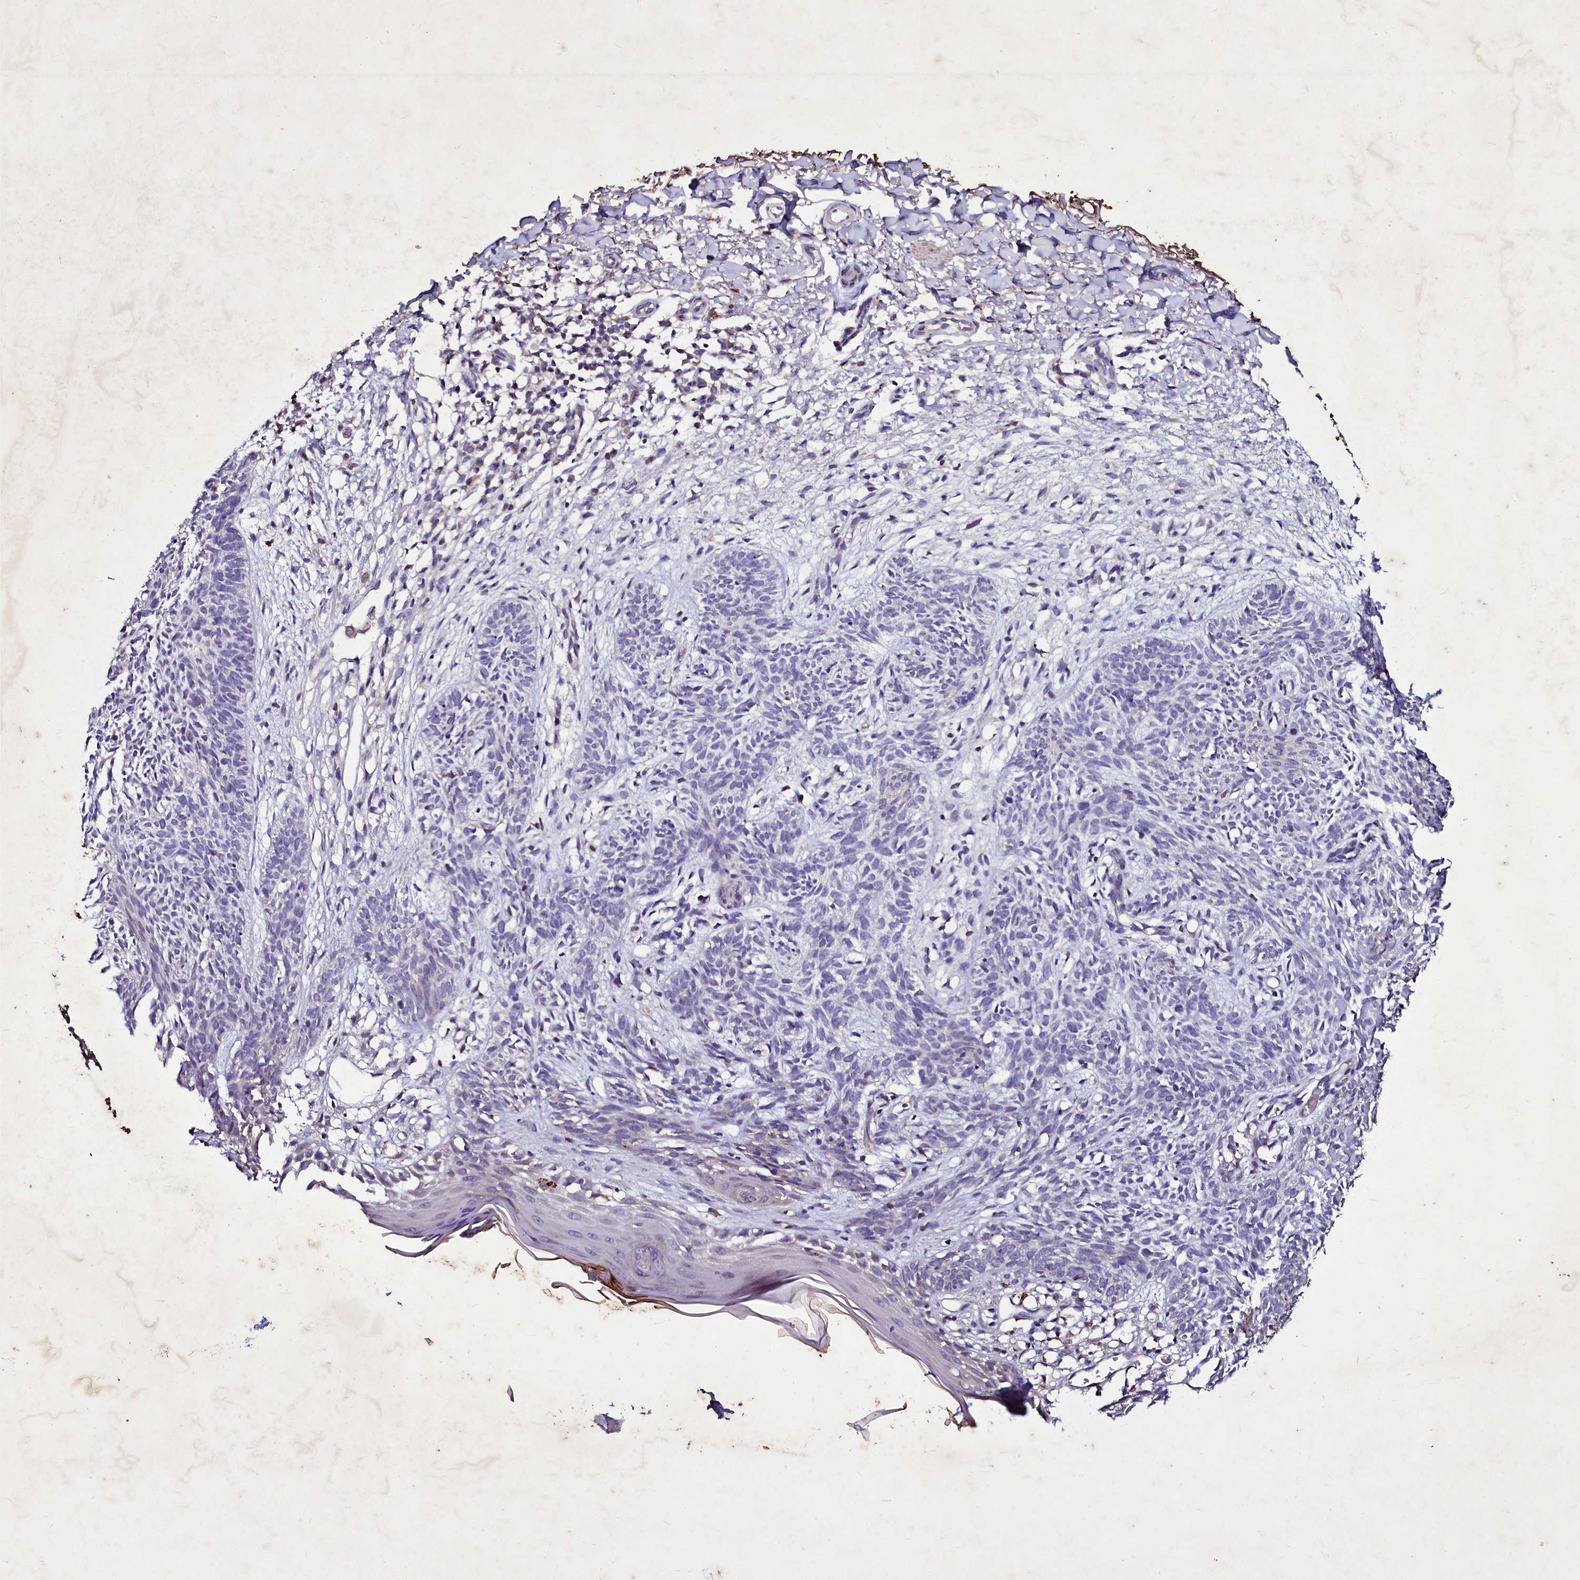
{"staining": {"intensity": "negative", "quantity": "none", "location": "none"}, "tissue": "skin cancer", "cell_type": "Tumor cells", "image_type": "cancer", "snomed": [{"axis": "morphology", "description": "Basal cell carcinoma"}, {"axis": "topography", "description": "Skin"}], "caption": "Human skin cancer stained for a protein using IHC demonstrates no expression in tumor cells.", "gene": "SELENOT", "patient": {"sex": "female", "age": 66}}